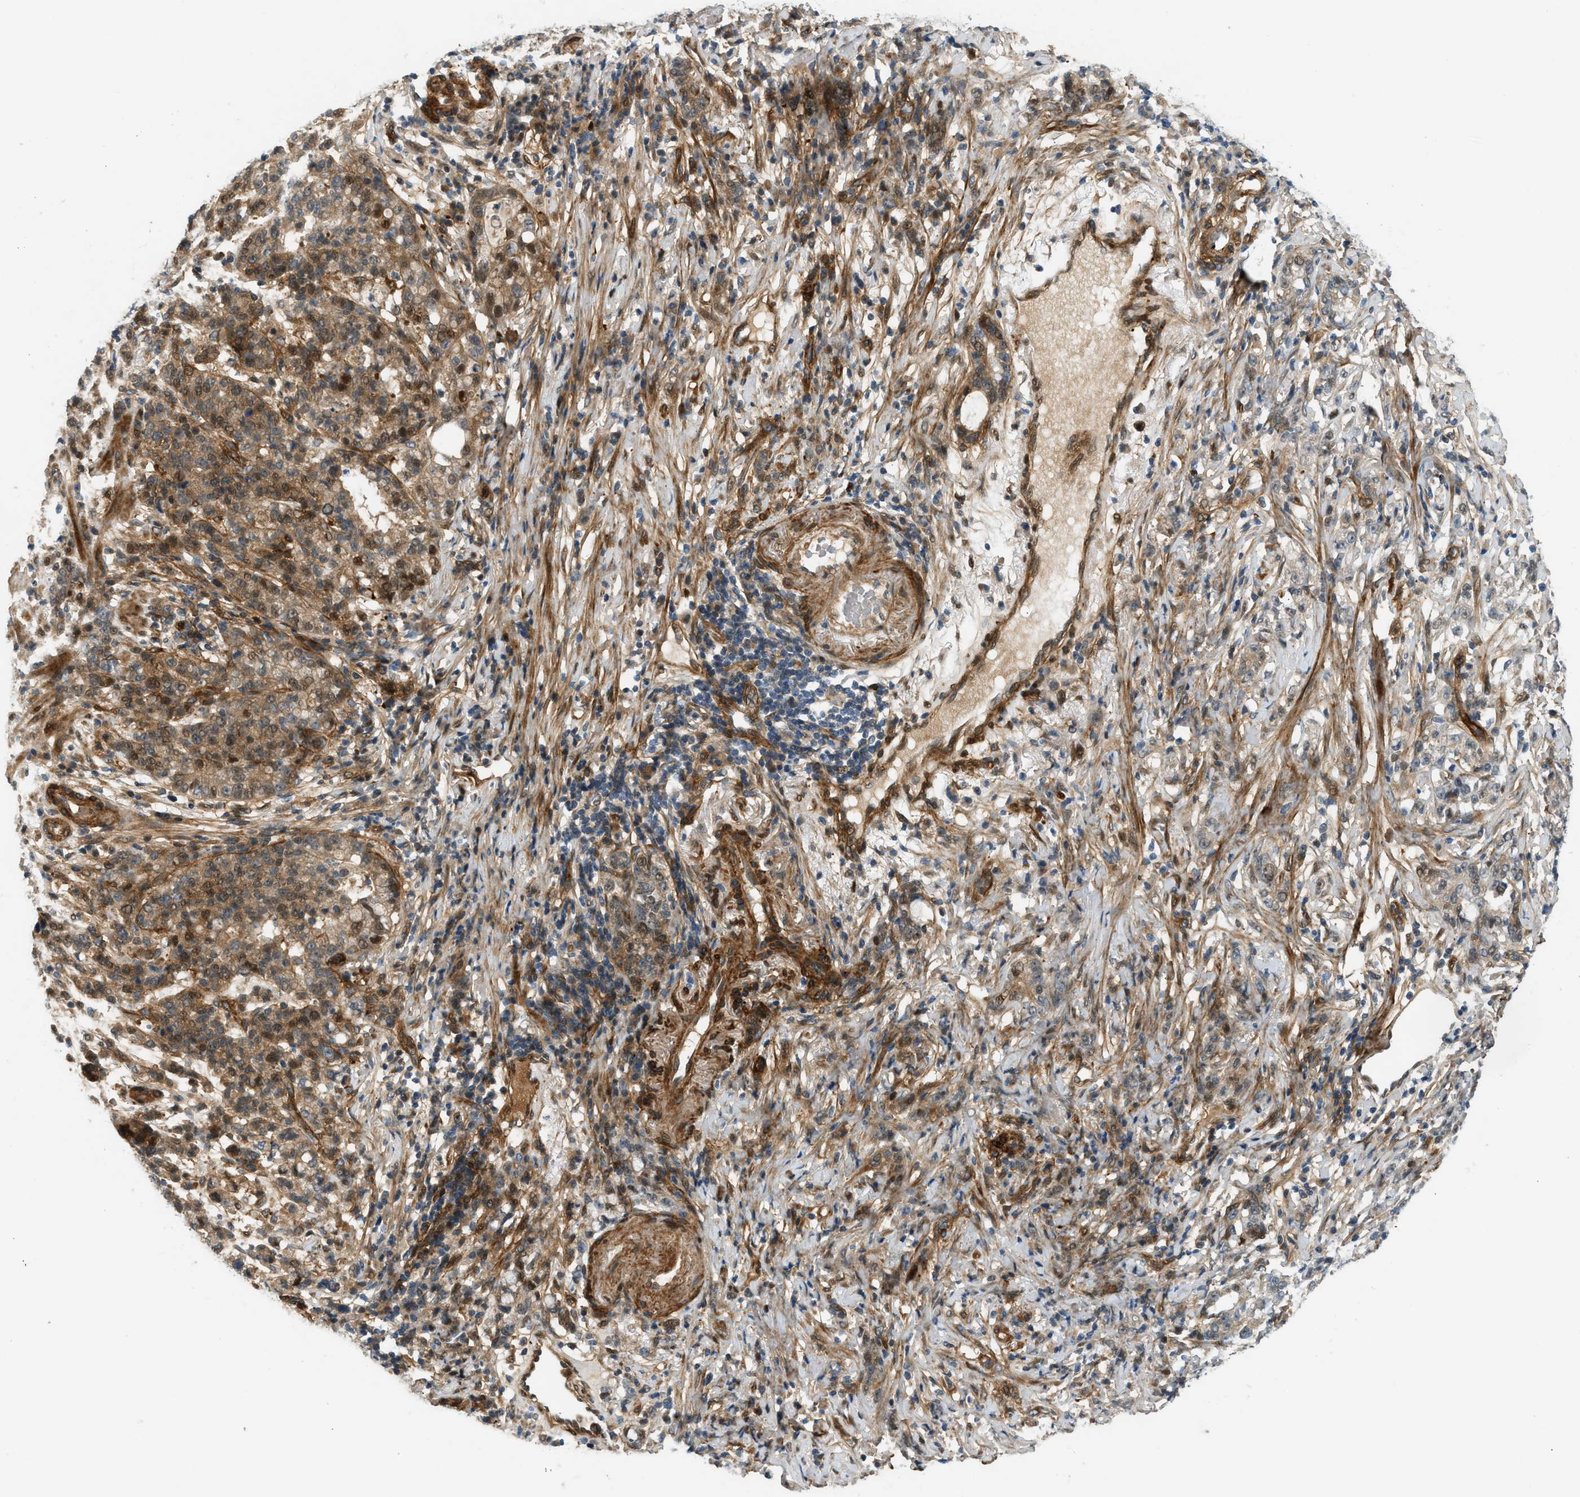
{"staining": {"intensity": "moderate", "quantity": ">75%", "location": "cytoplasmic/membranous"}, "tissue": "stomach cancer", "cell_type": "Tumor cells", "image_type": "cancer", "snomed": [{"axis": "morphology", "description": "Adenocarcinoma, NOS"}, {"axis": "topography", "description": "Stomach, lower"}], "caption": "IHC of adenocarcinoma (stomach) demonstrates medium levels of moderate cytoplasmic/membranous staining in approximately >75% of tumor cells.", "gene": "EDNRA", "patient": {"sex": "male", "age": 88}}